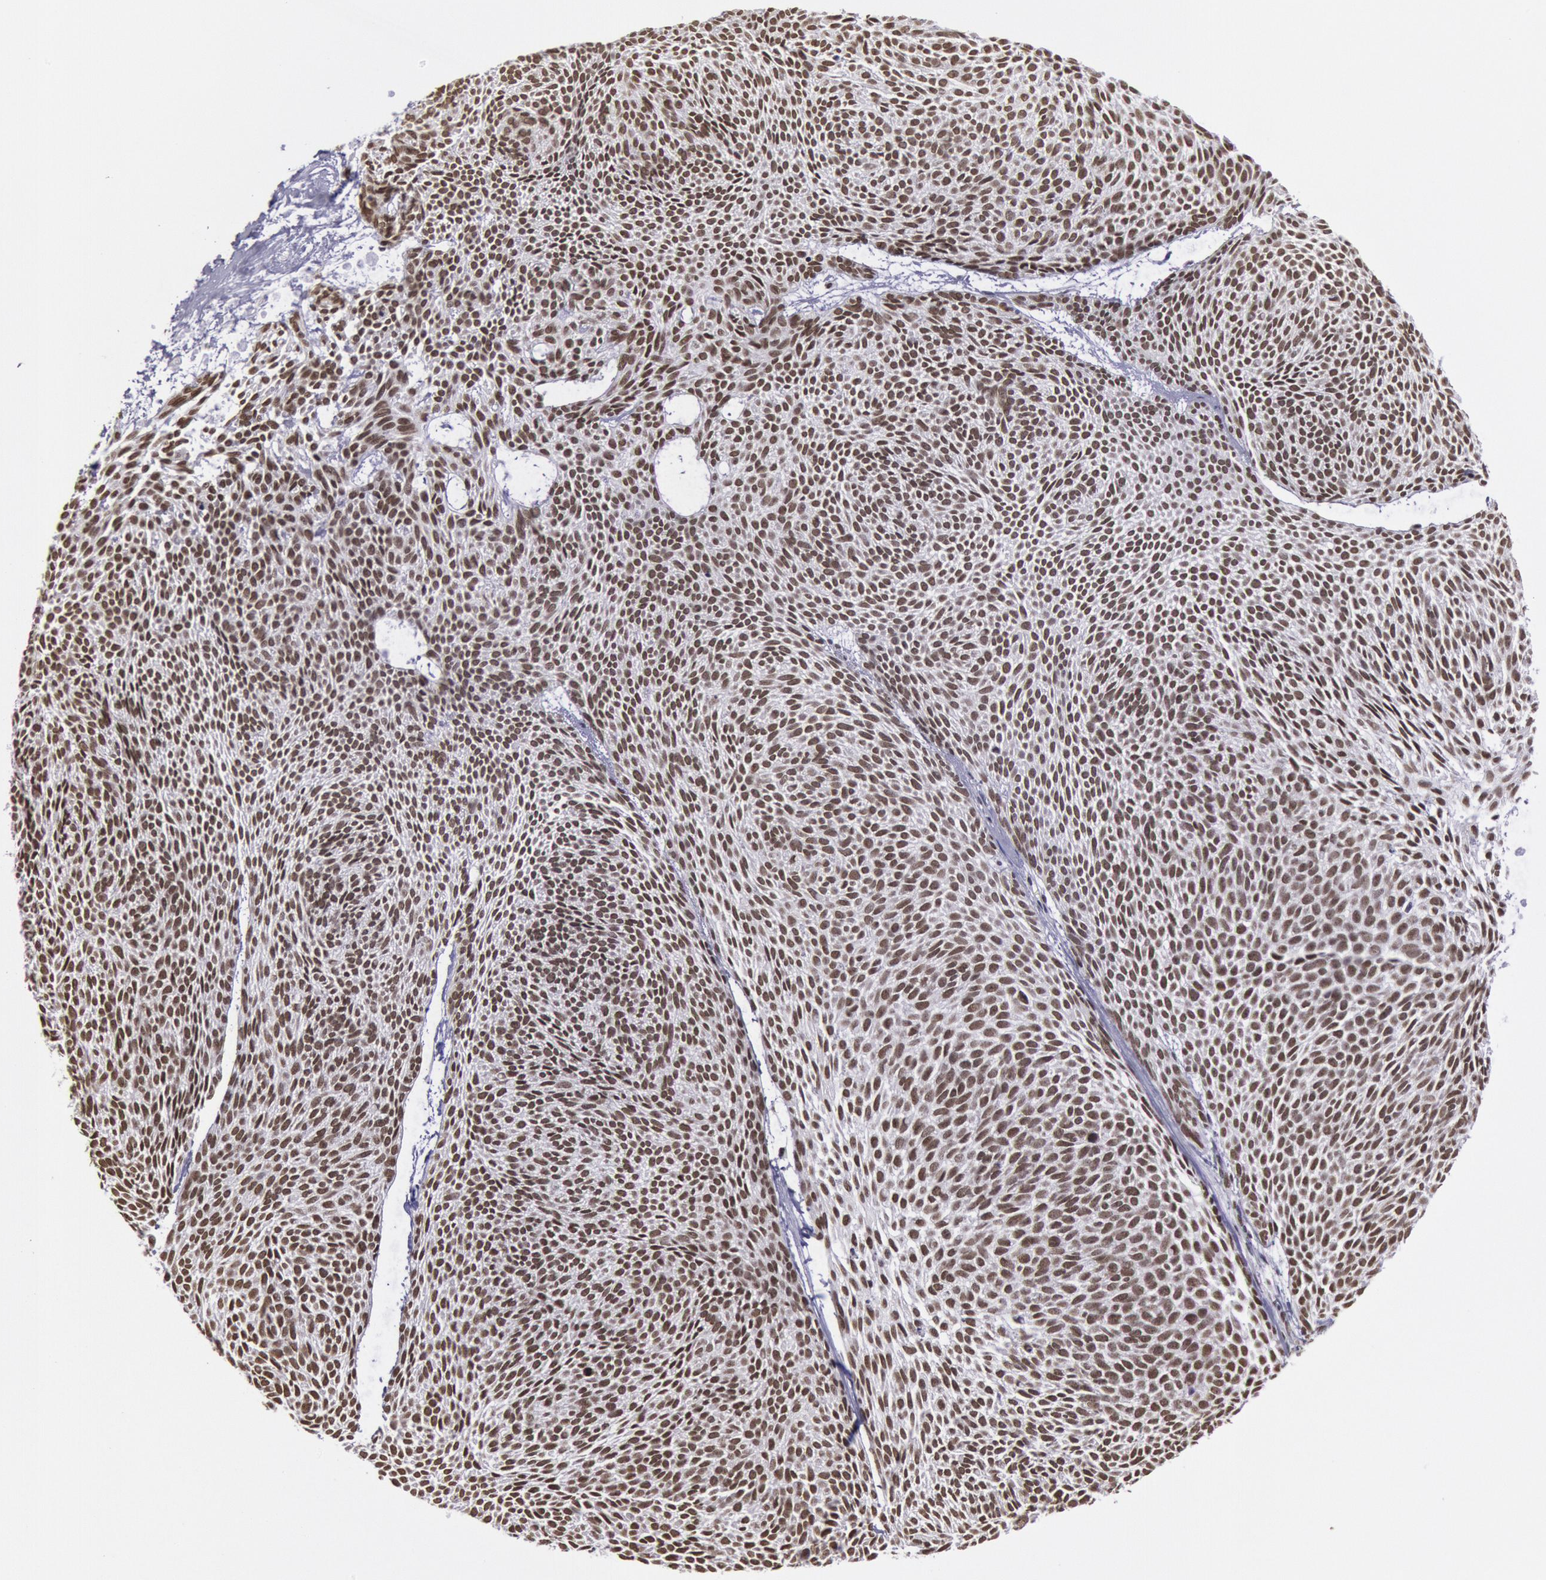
{"staining": {"intensity": "strong", "quantity": ">75%", "location": "nuclear"}, "tissue": "skin cancer", "cell_type": "Tumor cells", "image_type": "cancer", "snomed": [{"axis": "morphology", "description": "Basal cell carcinoma"}, {"axis": "topography", "description": "Skin"}], "caption": "Immunohistochemistry (IHC) photomicrograph of skin cancer (basal cell carcinoma) stained for a protein (brown), which displays high levels of strong nuclear staining in approximately >75% of tumor cells.", "gene": "NKAP", "patient": {"sex": "male", "age": 84}}